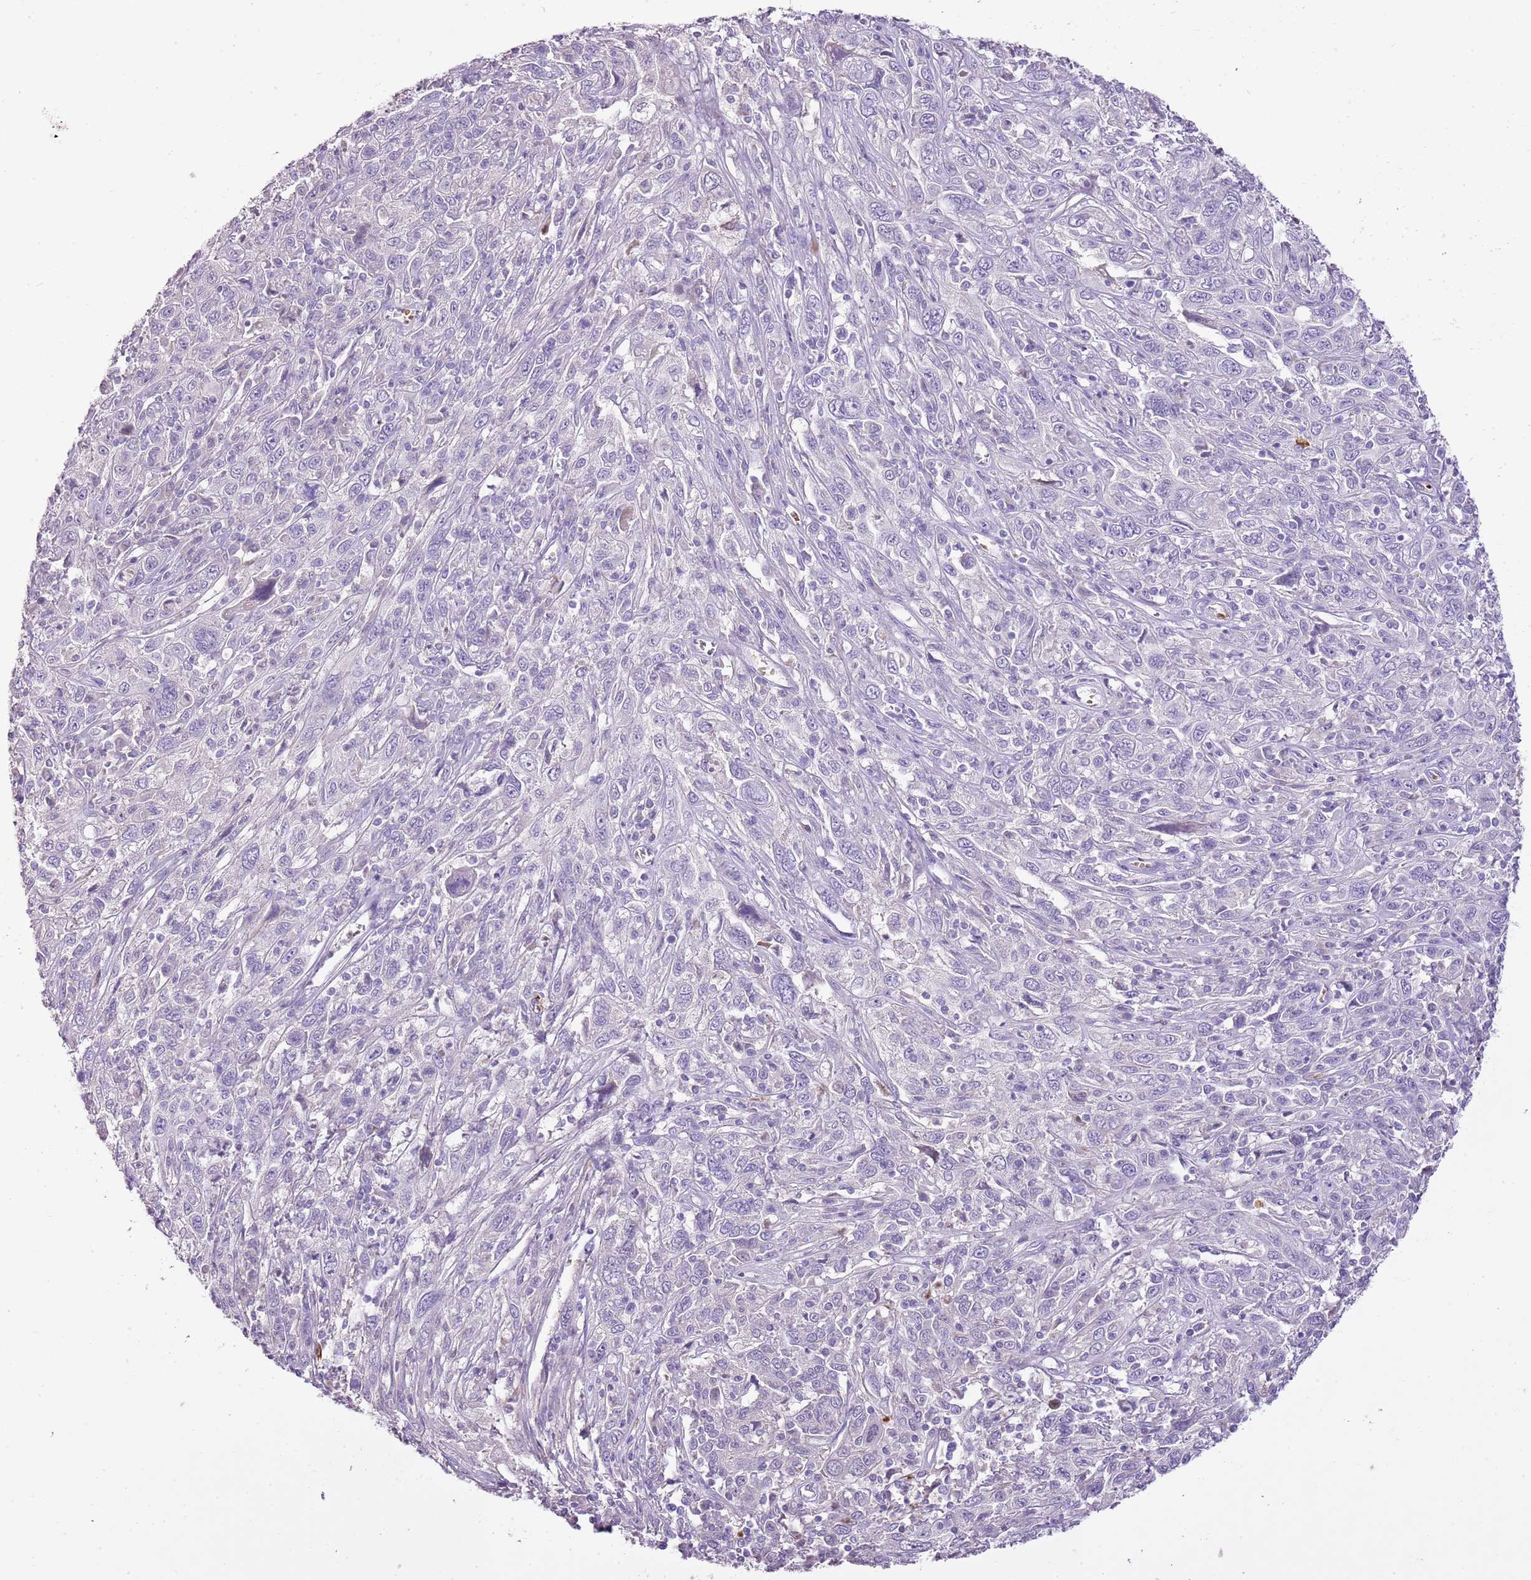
{"staining": {"intensity": "negative", "quantity": "none", "location": "none"}, "tissue": "cervical cancer", "cell_type": "Tumor cells", "image_type": "cancer", "snomed": [{"axis": "morphology", "description": "Squamous cell carcinoma, NOS"}, {"axis": "topography", "description": "Cervix"}], "caption": "This is an immunohistochemistry histopathology image of squamous cell carcinoma (cervical). There is no expression in tumor cells.", "gene": "XPO7", "patient": {"sex": "female", "age": 46}}